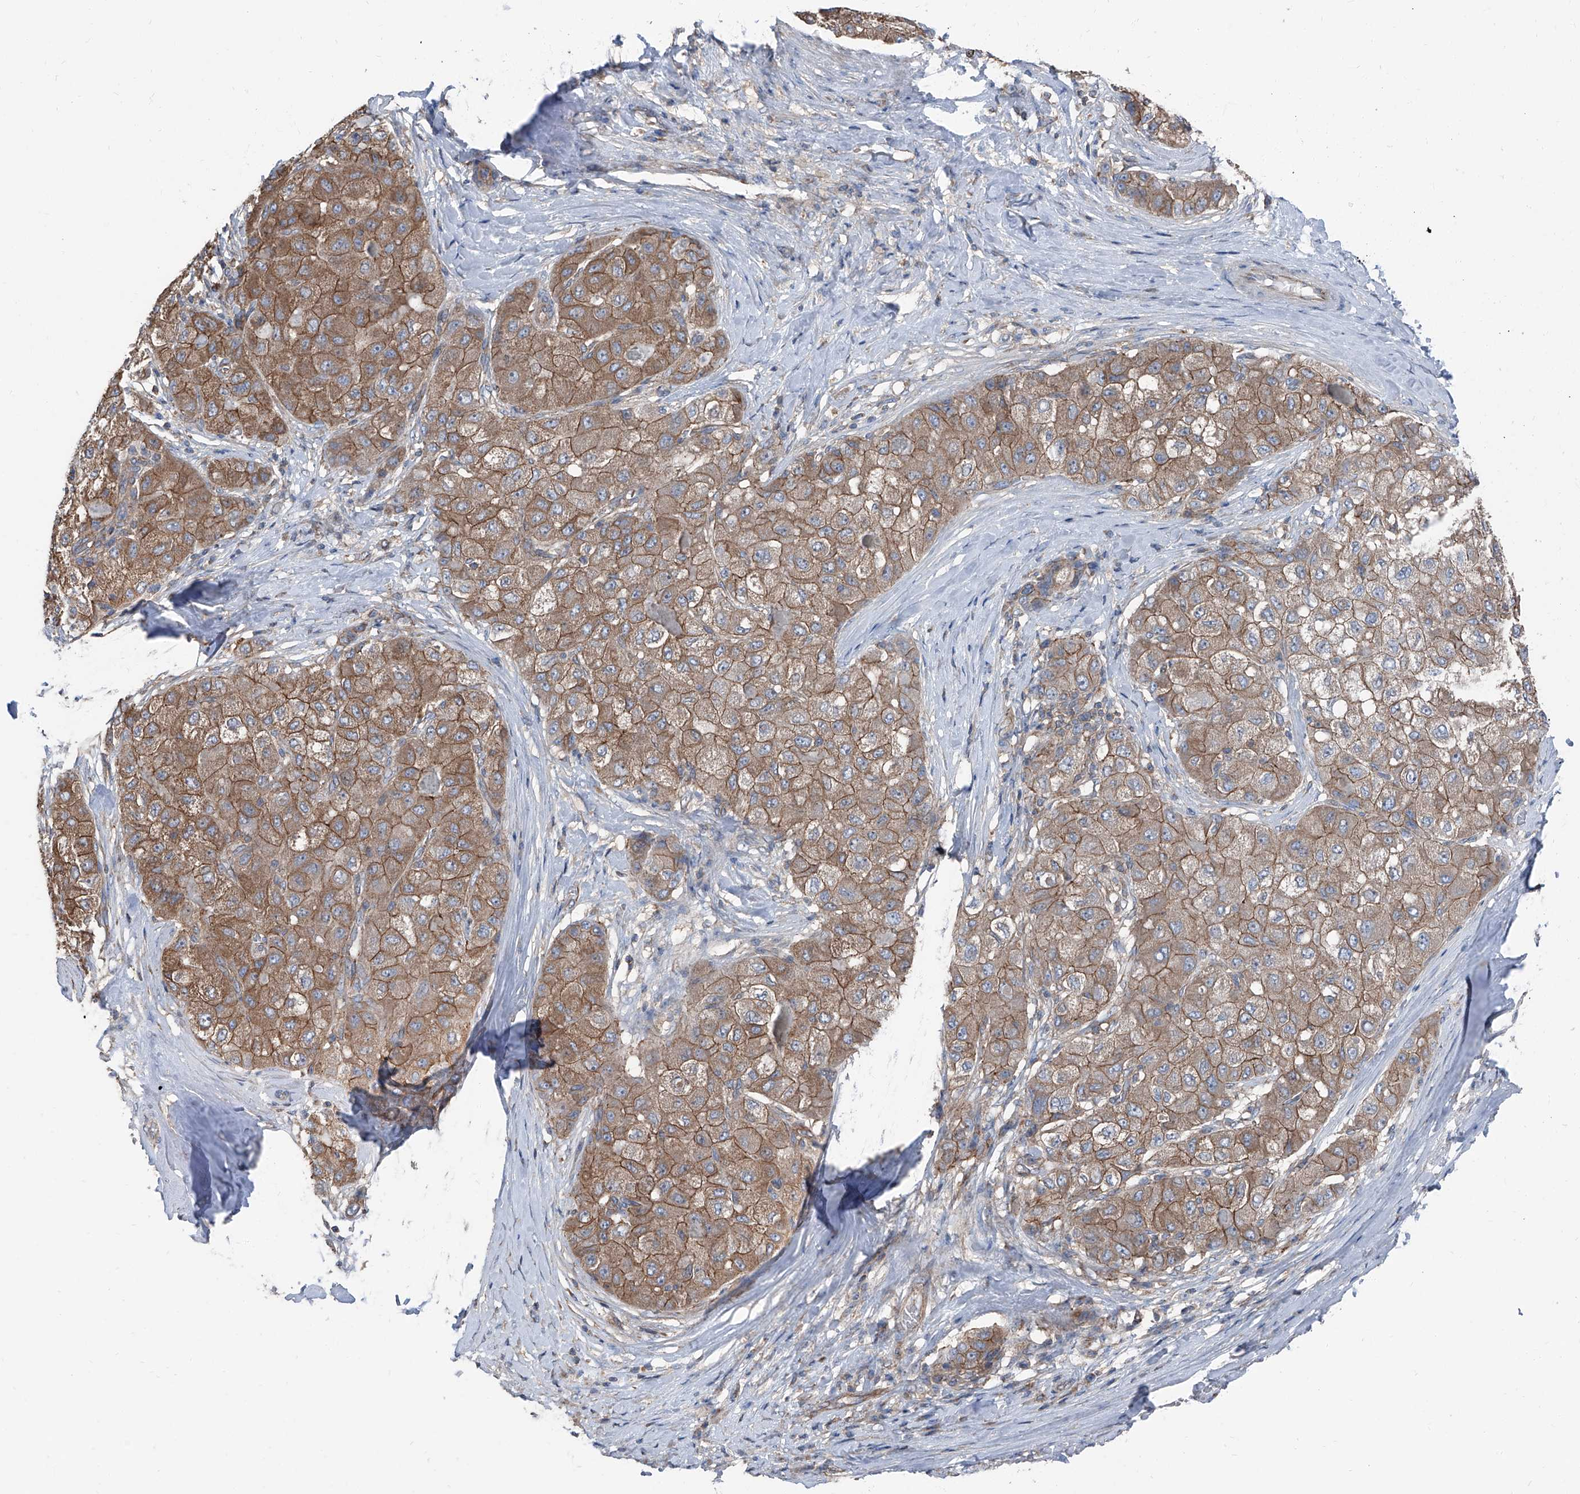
{"staining": {"intensity": "moderate", "quantity": ">75%", "location": "cytoplasmic/membranous"}, "tissue": "liver cancer", "cell_type": "Tumor cells", "image_type": "cancer", "snomed": [{"axis": "morphology", "description": "Carcinoma, Hepatocellular, NOS"}, {"axis": "topography", "description": "Liver"}], "caption": "Protein expression analysis of liver cancer demonstrates moderate cytoplasmic/membranous positivity in approximately >75% of tumor cells.", "gene": "GPR142", "patient": {"sex": "male", "age": 80}}